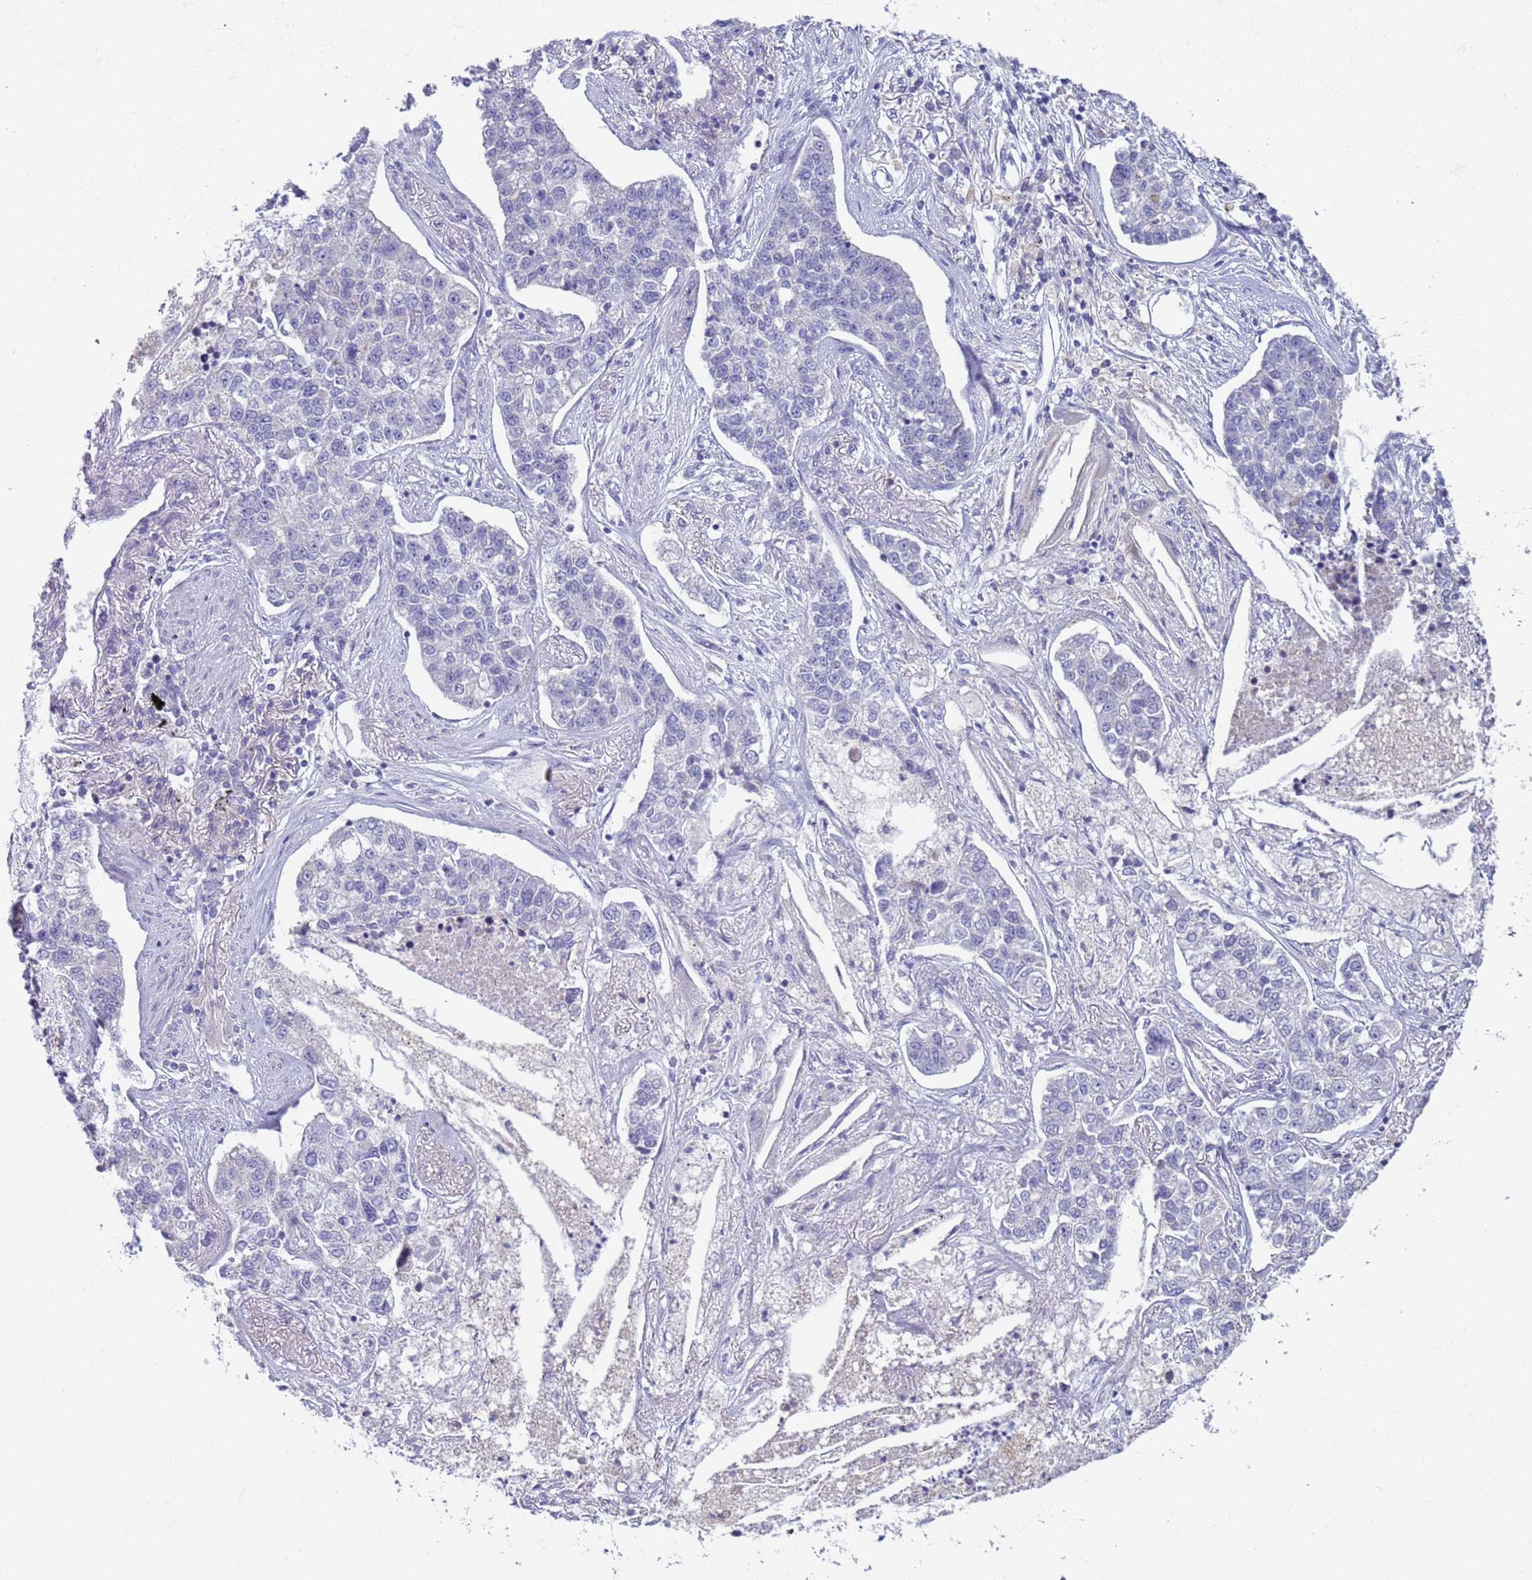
{"staining": {"intensity": "negative", "quantity": "none", "location": "none"}, "tissue": "lung cancer", "cell_type": "Tumor cells", "image_type": "cancer", "snomed": [{"axis": "morphology", "description": "Adenocarcinoma, NOS"}, {"axis": "topography", "description": "Lung"}], "caption": "Immunohistochemistry (IHC) of human adenocarcinoma (lung) demonstrates no positivity in tumor cells.", "gene": "CR1", "patient": {"sex": "male", "age": 49}}